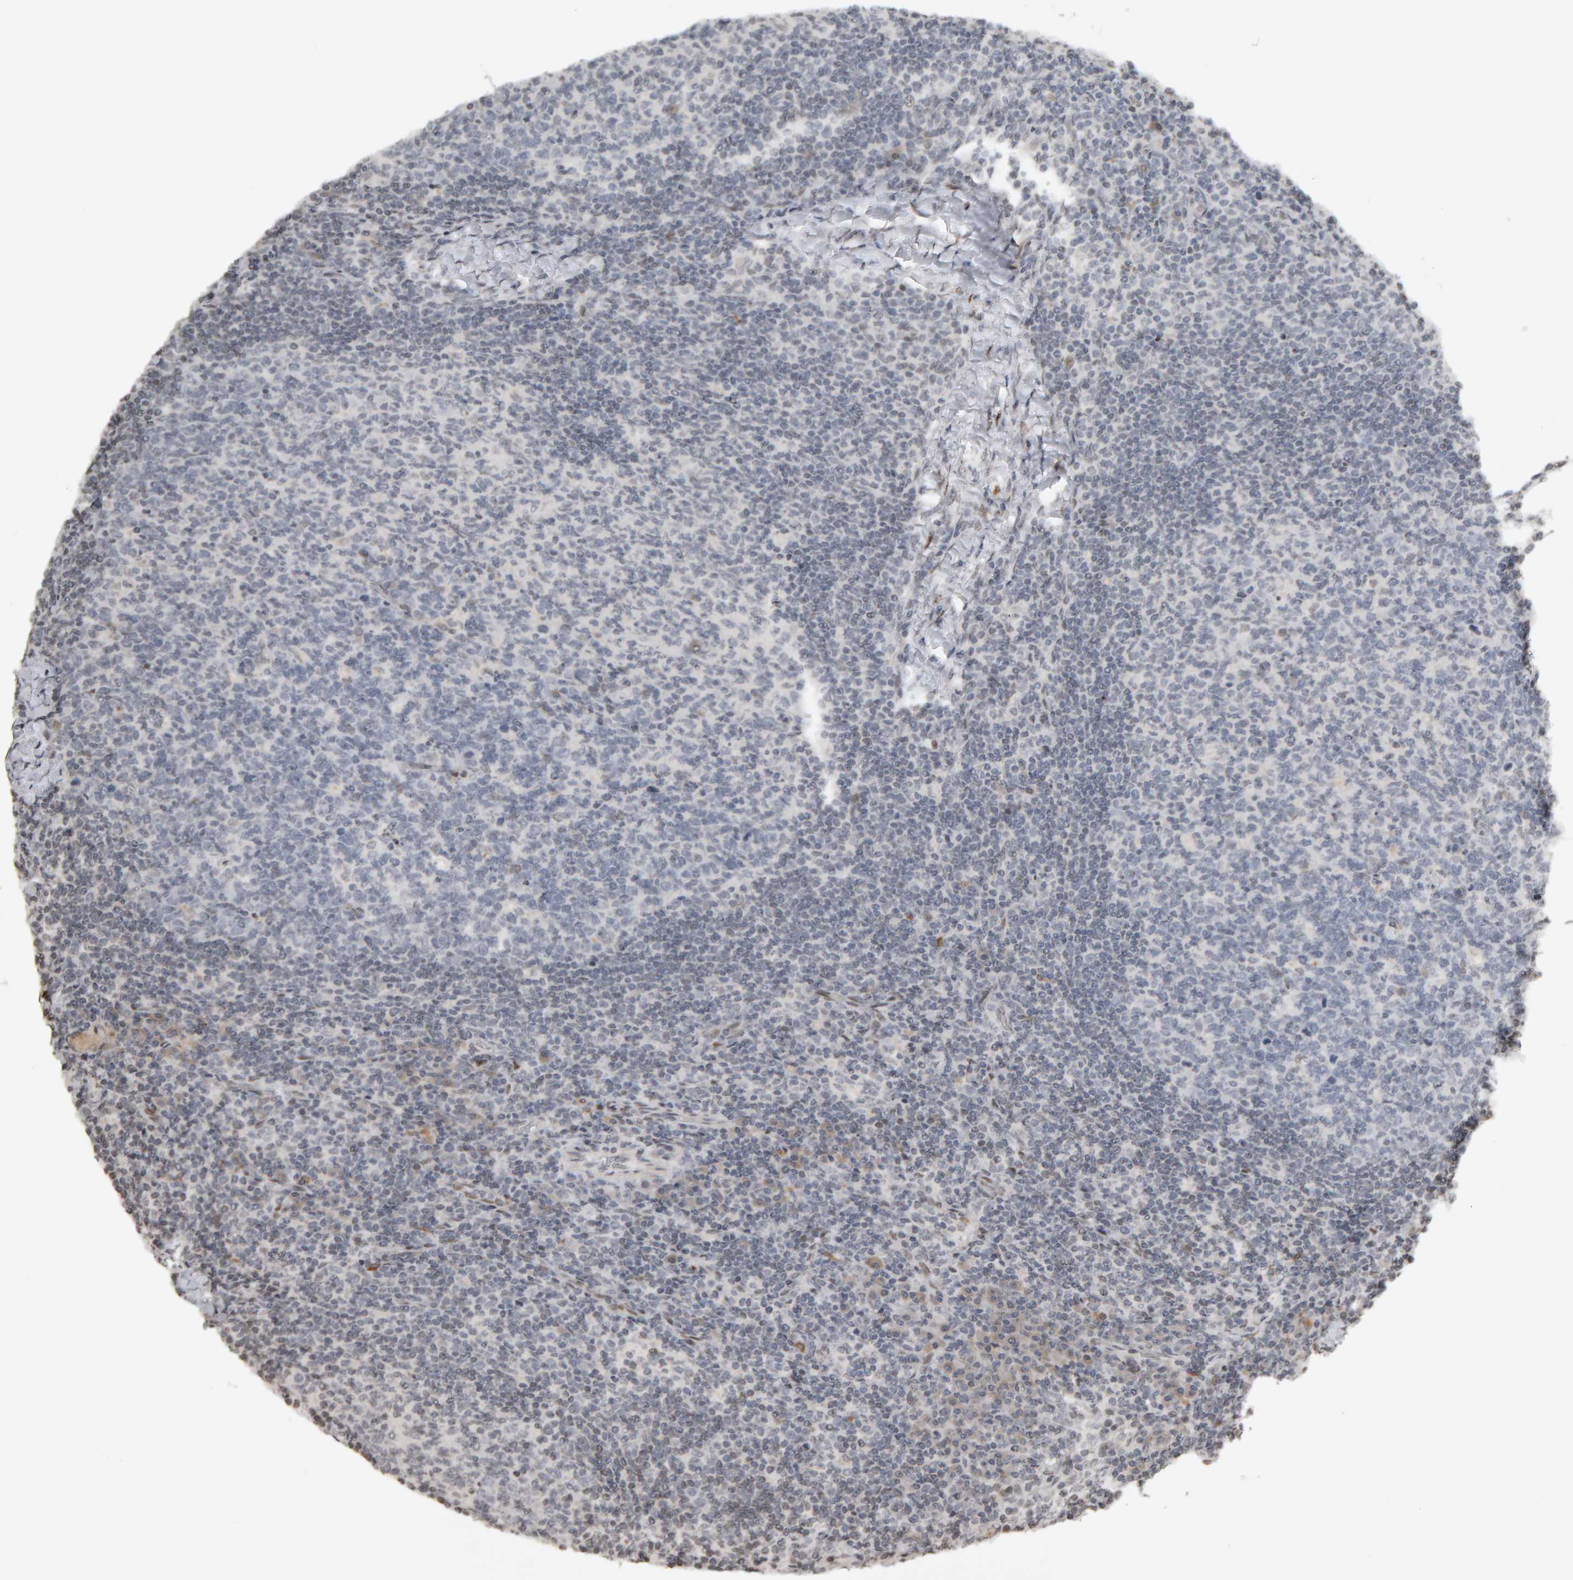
{"staining": {"intensity": "weak", "quantity": "<25%", "location": "nuclear"}, "tissue": "lymph node", "cell_type": "Germinal center cells", "image_type": "normal", "snomed": [{"axis": "morphology", "description": "Normal tissue, NOS"}, {"axis": "morphology", "description": "Inflammation, NOS"}, {"axis": "topography", "description": "Lymph node"}], "caption": "Immunohistochemistry (IHC) of normal lymph node shows no staining in germinal center cells. Nuclei are stained in blue.", "gene": "TRAM1", "patient": {"sex": "male", "age": 55}}